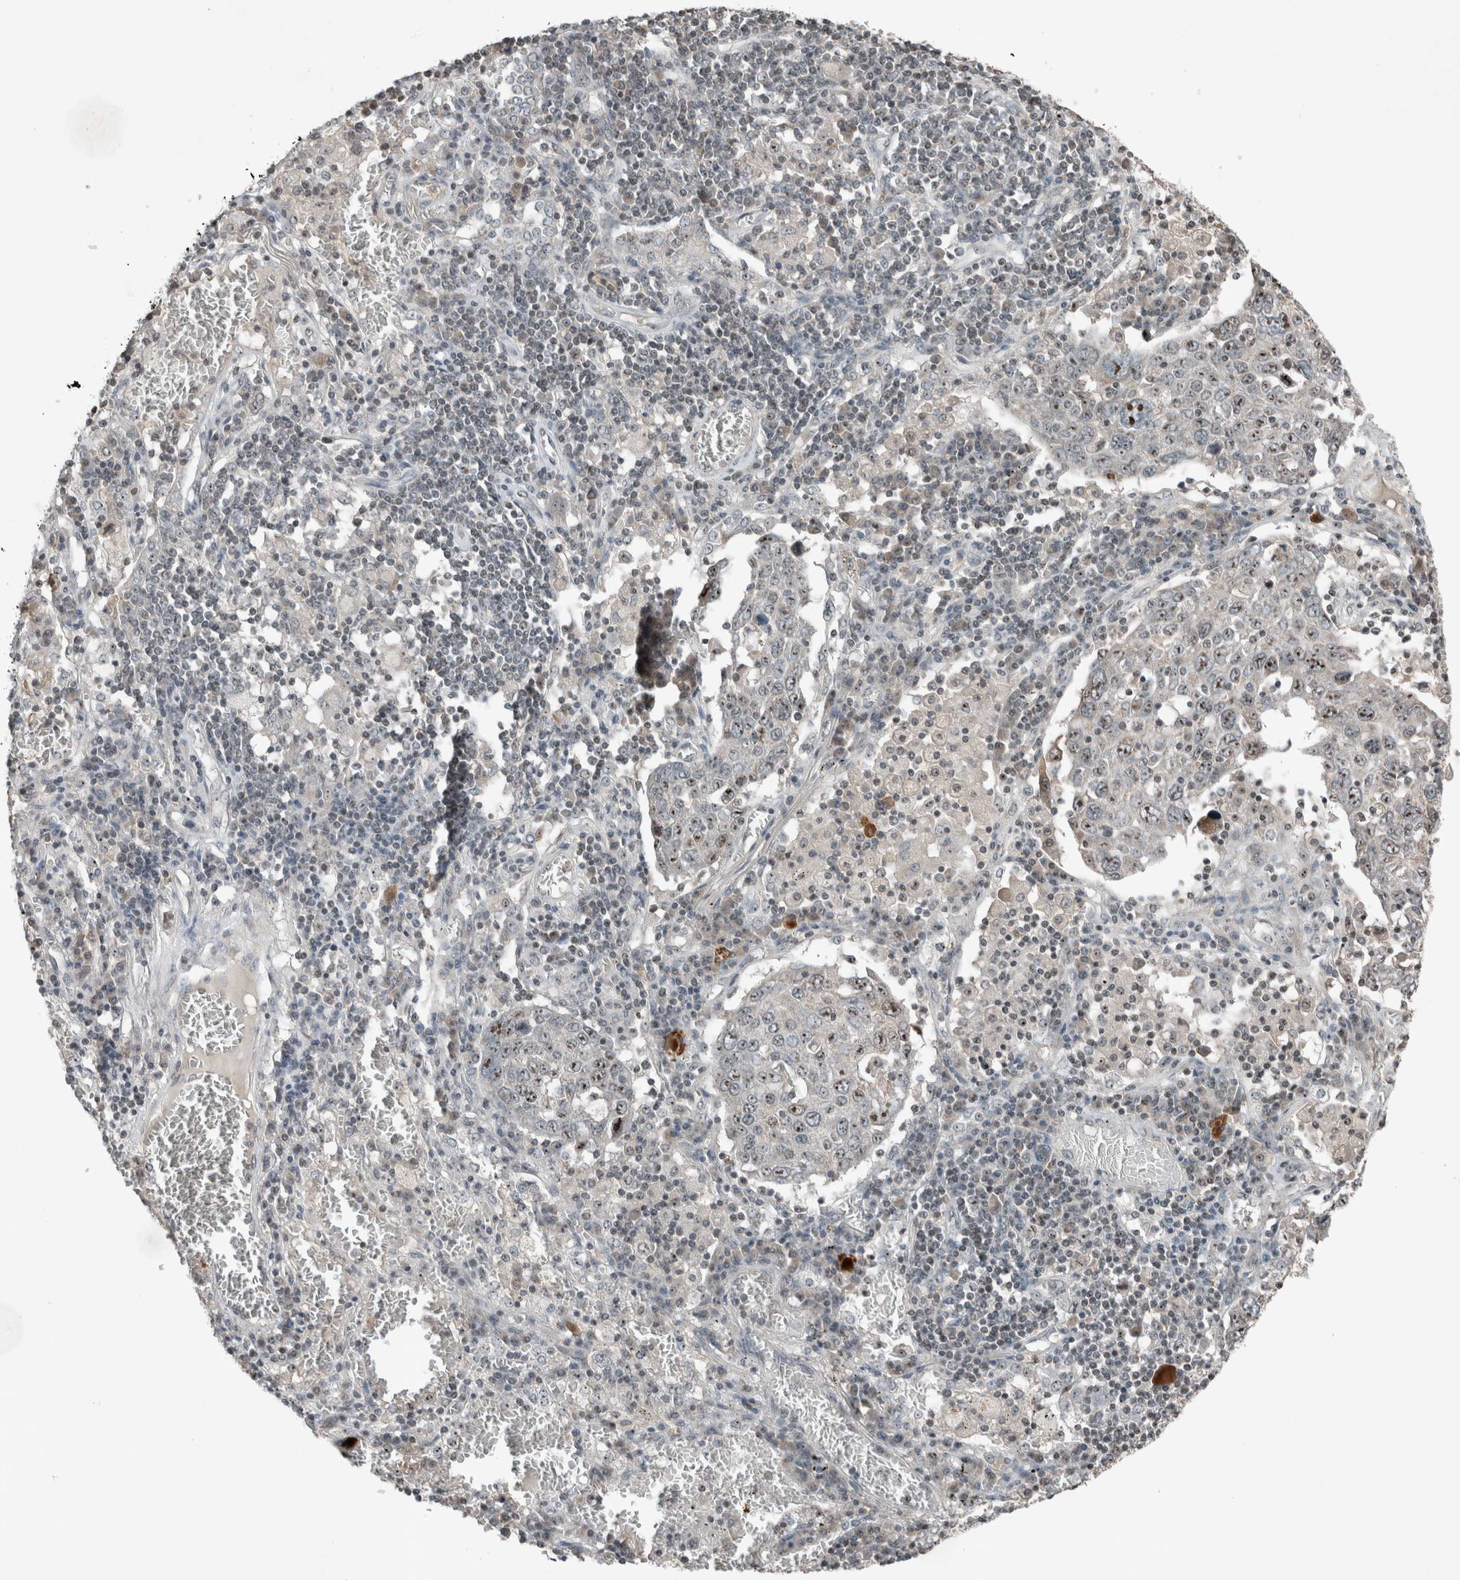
{"staining": {"intensity": "moderate", "quantity": ">75%", "location": "nuclear"}, "tissue": "lung cancer", "cell_type": "Tumor cells", "image_type": "cancer", "snomed": [{"axis": "morphology", "description": "Squamous cell carcinoma, NOS"}, {"axis": "topography", "description": "Lung"}], "caption": "Immunohistochemistry (IHC) staining of lung cancer, which exhibits medium levels of moderate nuclear expression in approximately >75% of tumor cells indicating moderate nuclear protein positivity. The staining was performed using DAB (brown) for protein detection and nuclei were counterstained in hematoxylin (blue).", "gene": "RPF1", "patient": {"sex": "male", "age": 65}}